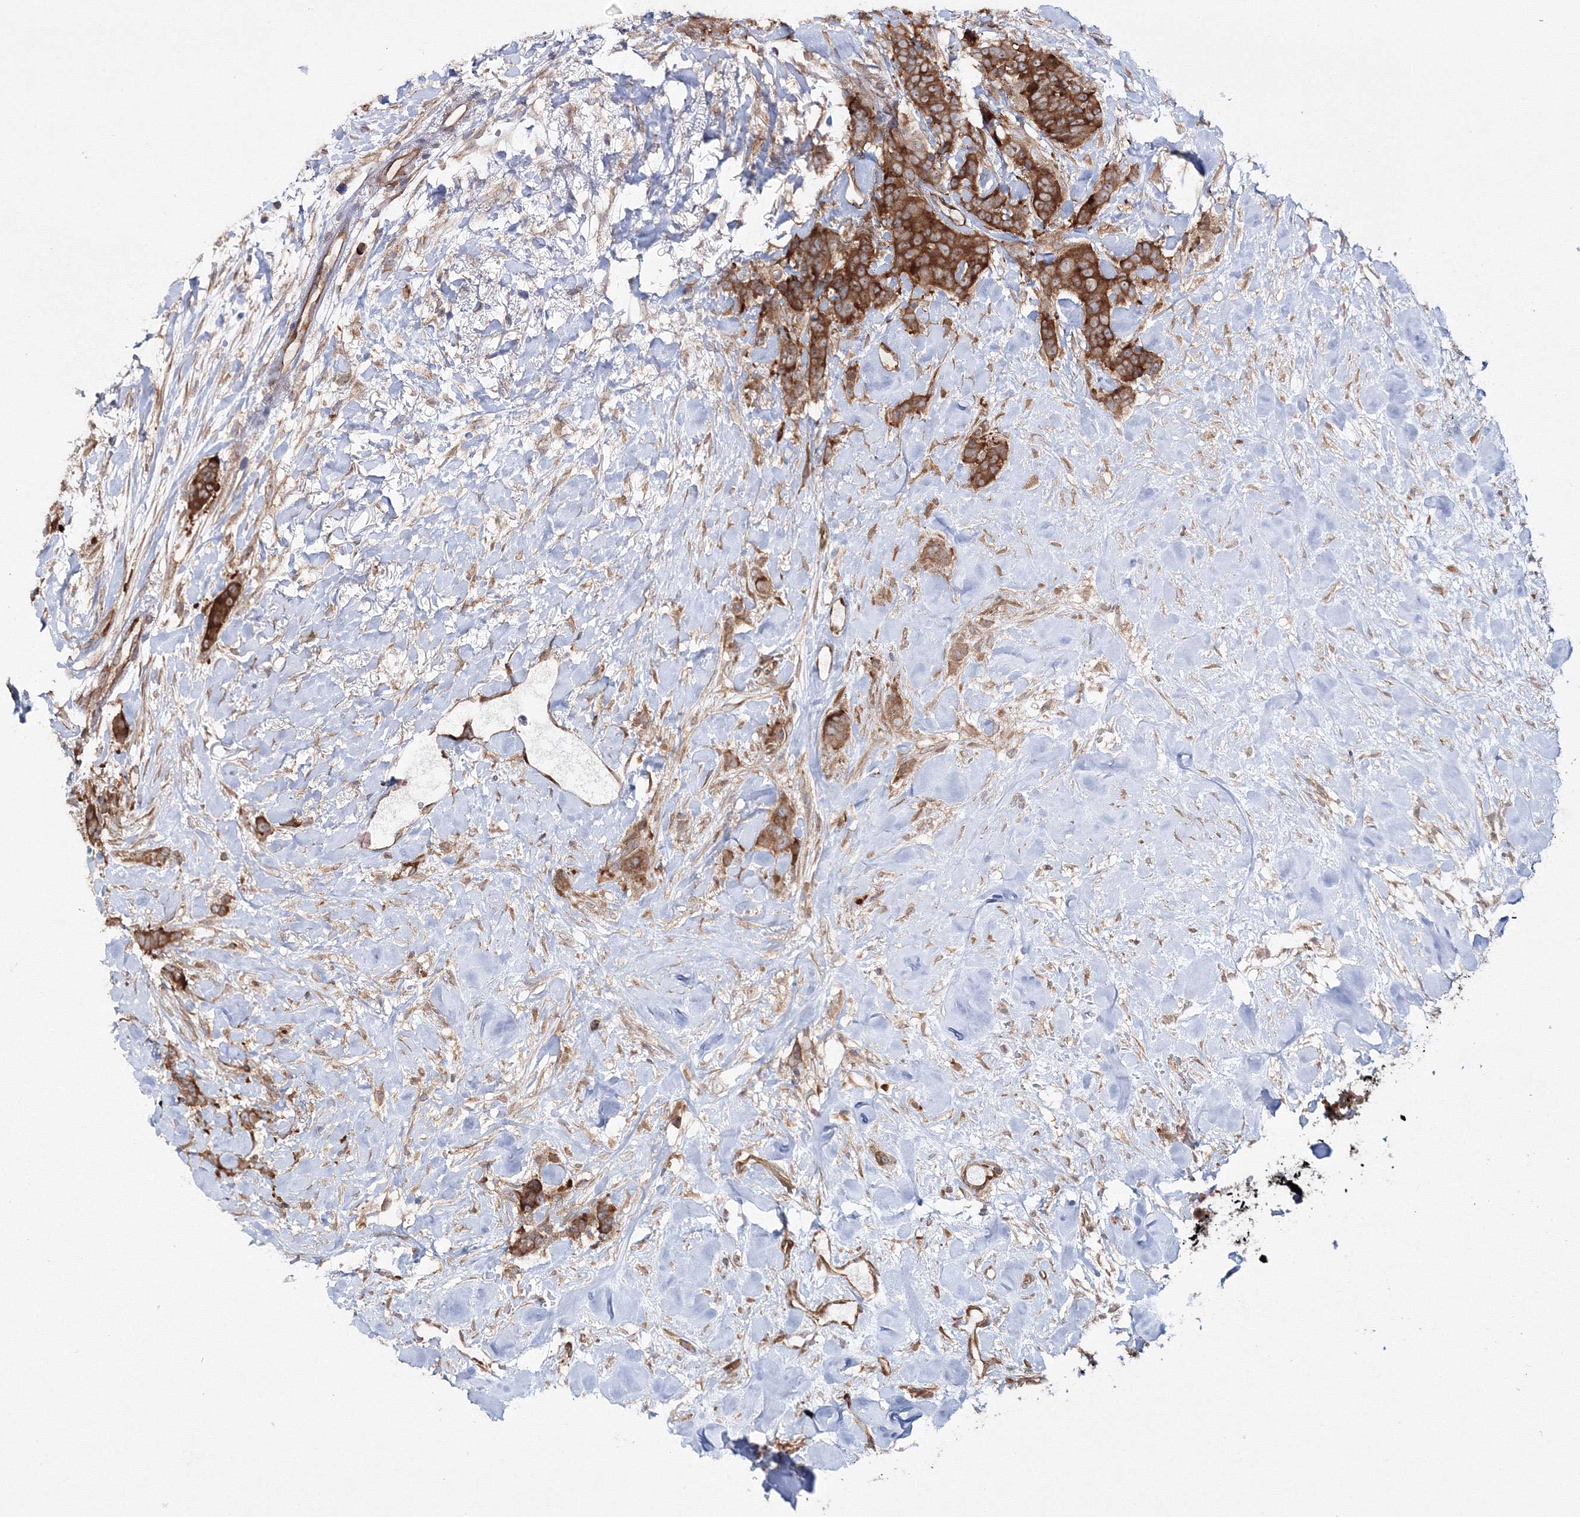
{"staining": {"intensity": "strong", "quantity": ">75%", "location": "cytoplasmic/membranous"}, "tissue": "breast cancer", "cell_type": "Tumor cells", "image_type": "cancer", "snomed": [{"axis": "morphology", "description": "Duct carcinoma"}, {"axis": "topography", "description": "Breast"}], "caption": "An IHC histopathology image of neoplastic tissue is shown. Protein staining in brown labels strong cytoplasmic/membranous positivity in breast cancer within tumor cells.", "gene": "HARS1", "patient": {"sex": "female", "age": 40}}